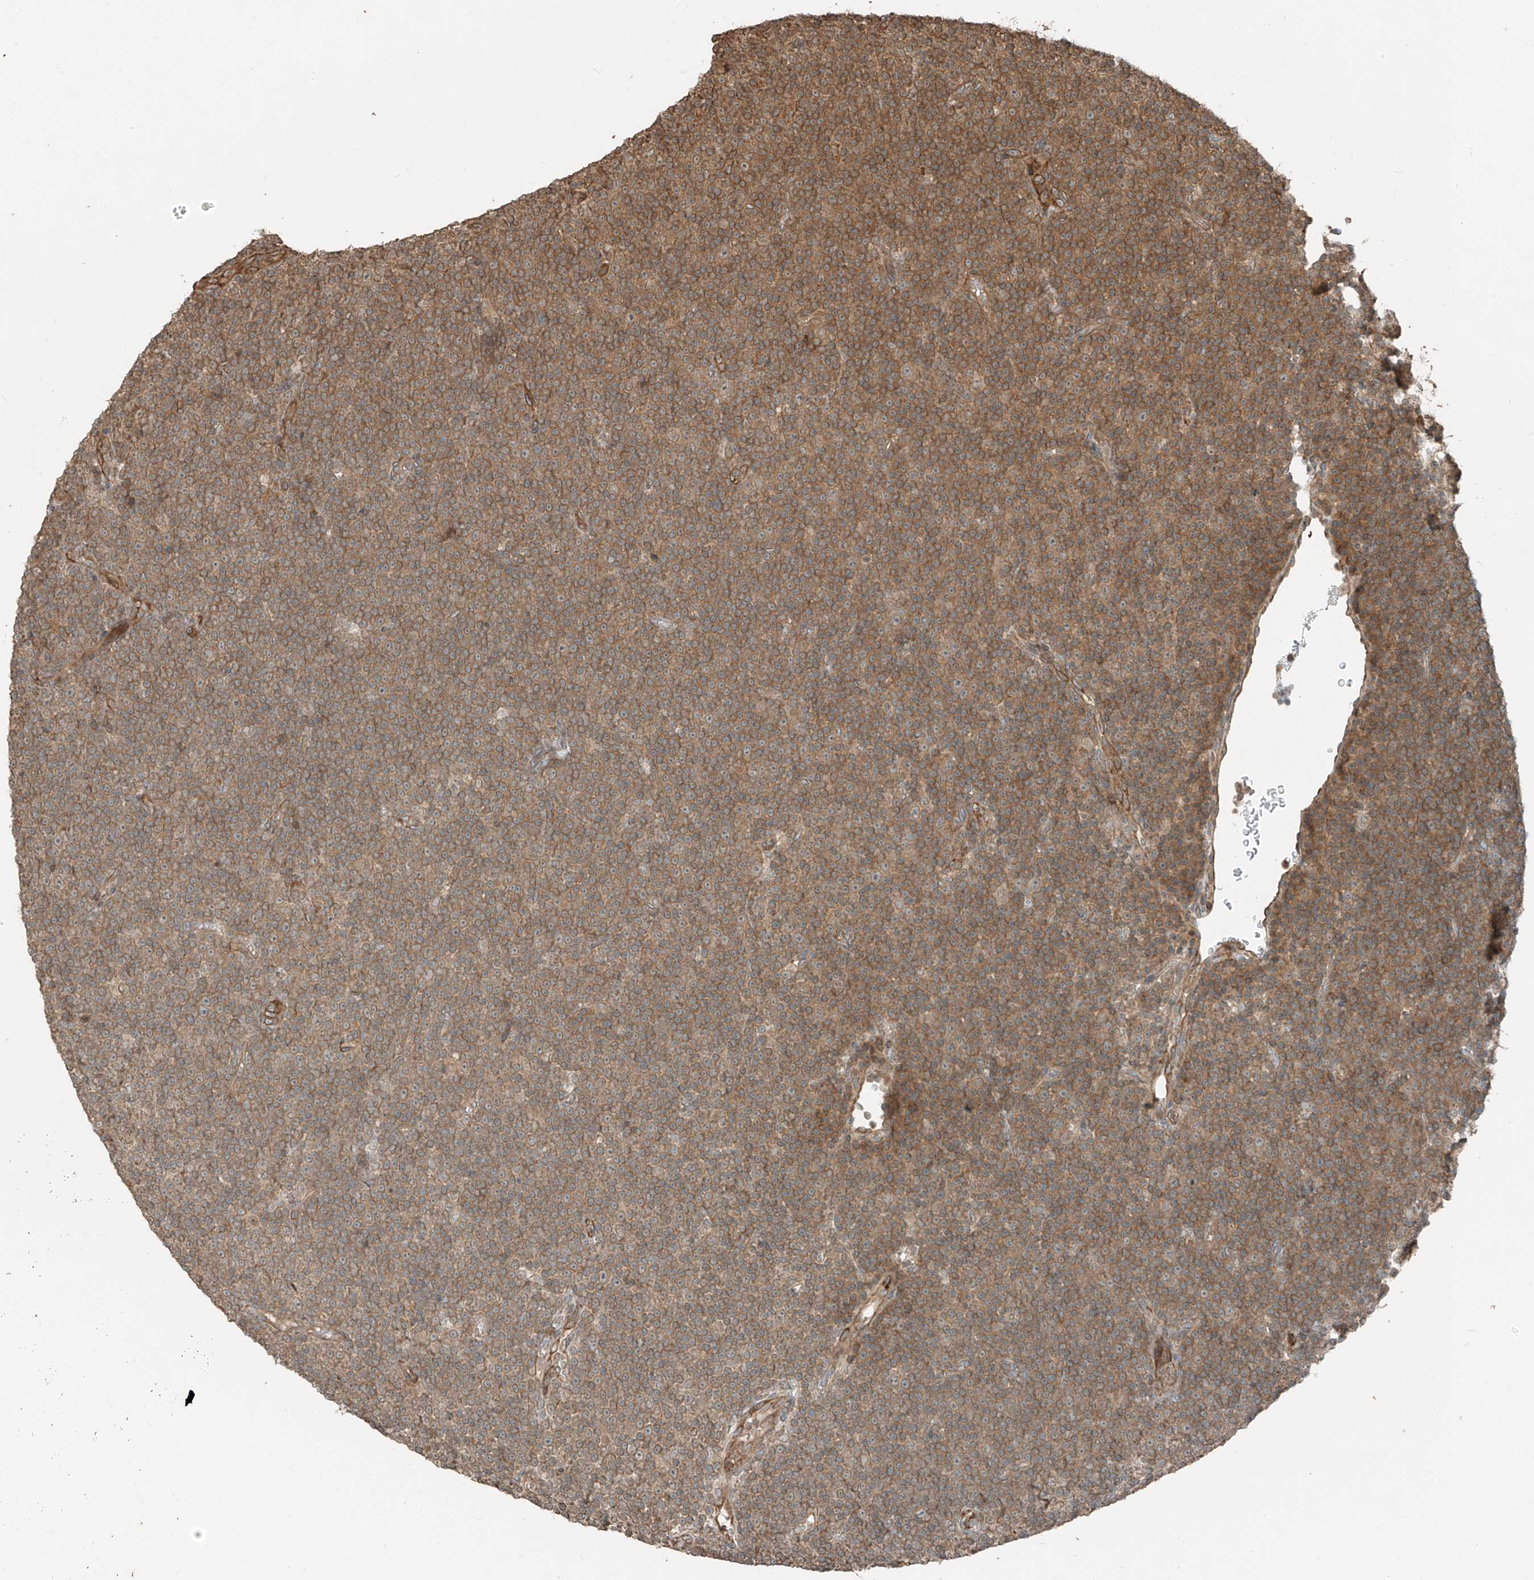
{"staining": {"intensity": "moderate", "quantity": ">75%", "location": "cytoplasmic/membranous"}, "tissue": "lymphoma", "cell_type": "Tumor cells", "image_type": "cancer", "snomed": [{"axis": "morphology", "description": "Malignant lymphoma, non-Hodgkin's type, Low grade"}, {"axis": "topography", "description": "Lymph node"}], "caption": "Protein analysis of lymphoma tissue reveals moderate cytoplasmic/membranous positivity in about >75% of tumor cells.", "gene": "ANKZF1", "patient": {"sex": "female", "age": 67}}